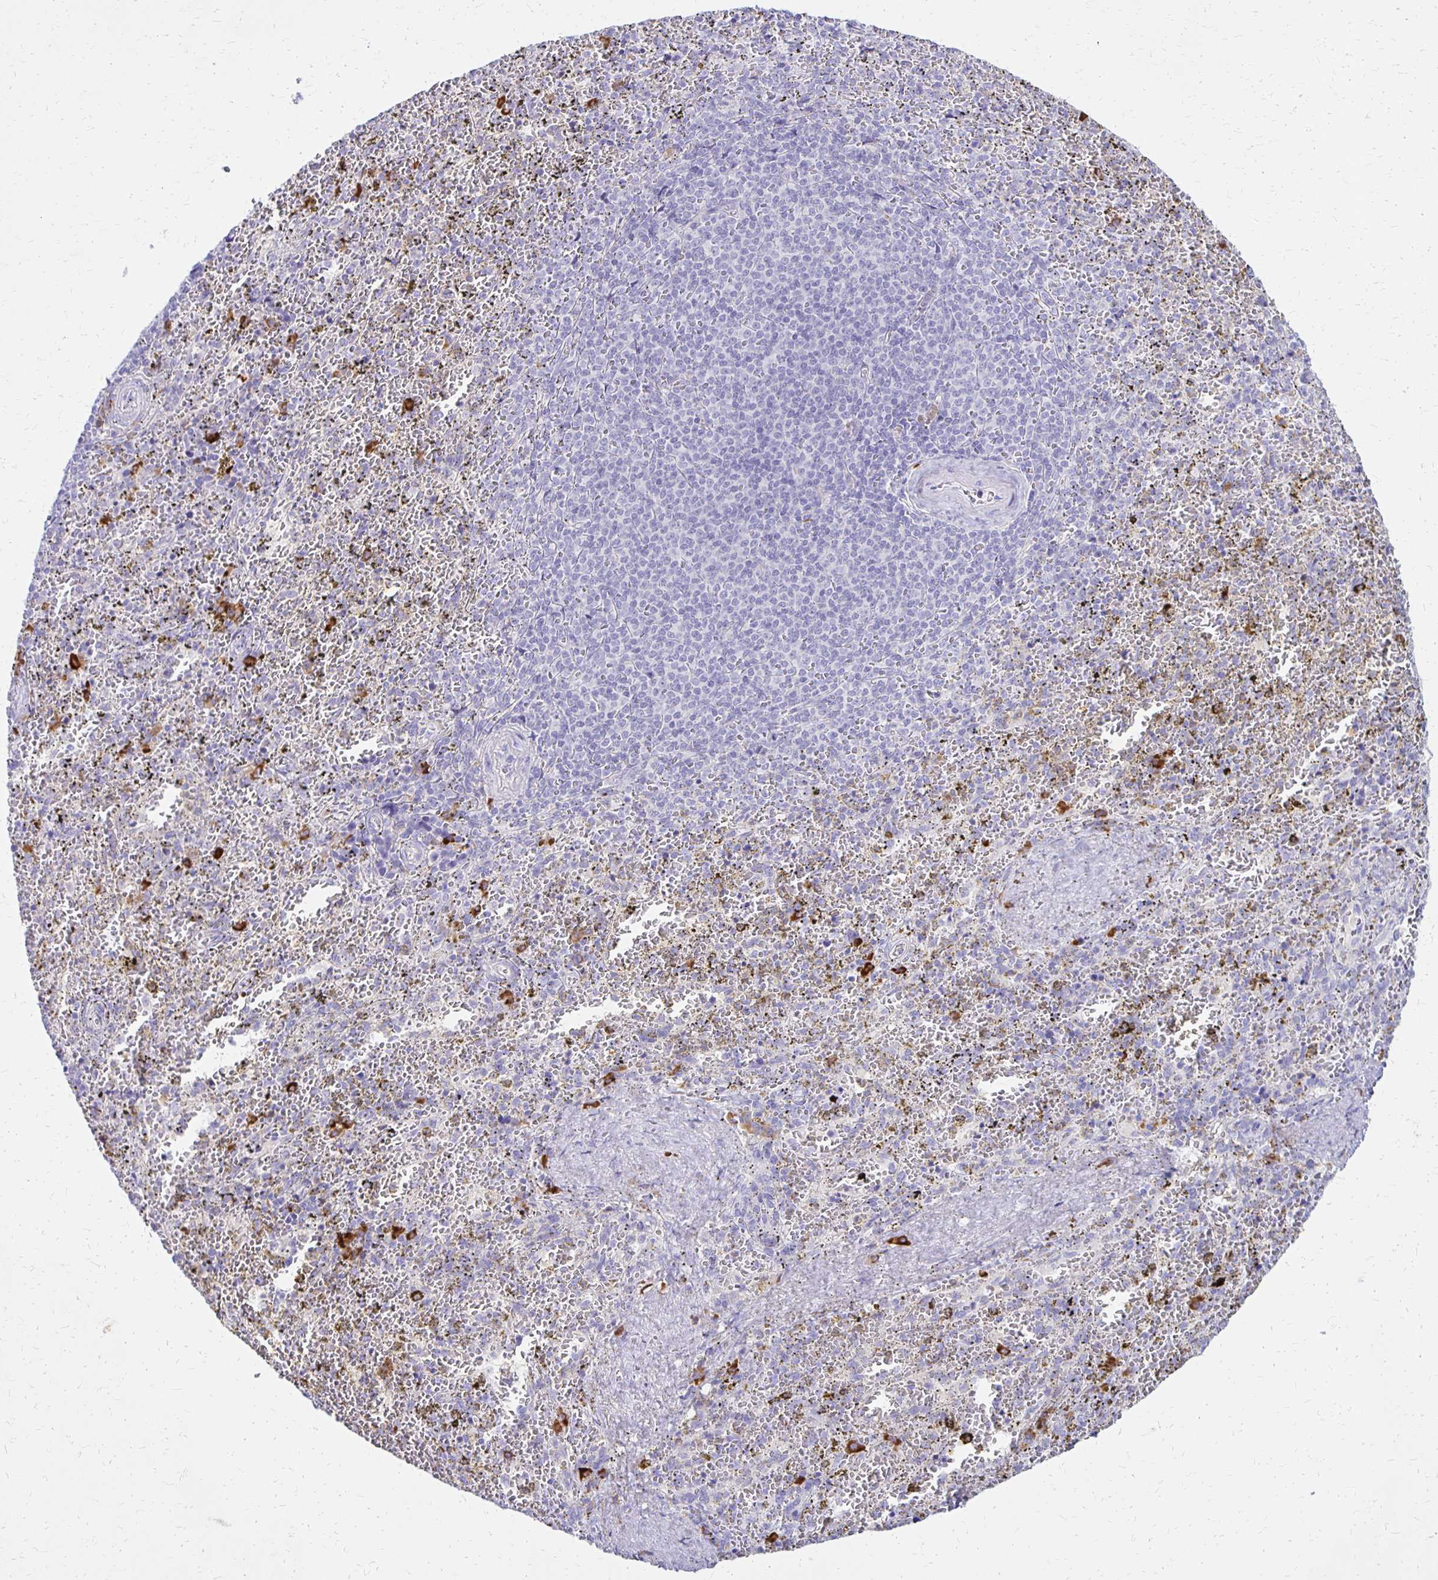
{"staining": {"intensity": "strong", "quantity": "<25%", "location": "cytoplasmic/membranous"}, "tissue": "spleen", "cell_type": "Cells in red pulp", "image_type": "normal", "snomed": [{"axis": "morphology", "description": "Normal tissue, NOS"}, {"axis": "topography", "description": "Spleen"}], "caption": "A high-resolution image shows IHC staining of normal spleen, which displays strong cytoplasmic/membranous expression in about <25% of cells in red pulp.", "gene": "FNTB", "patient": {"sex": "female", "age": 50}}